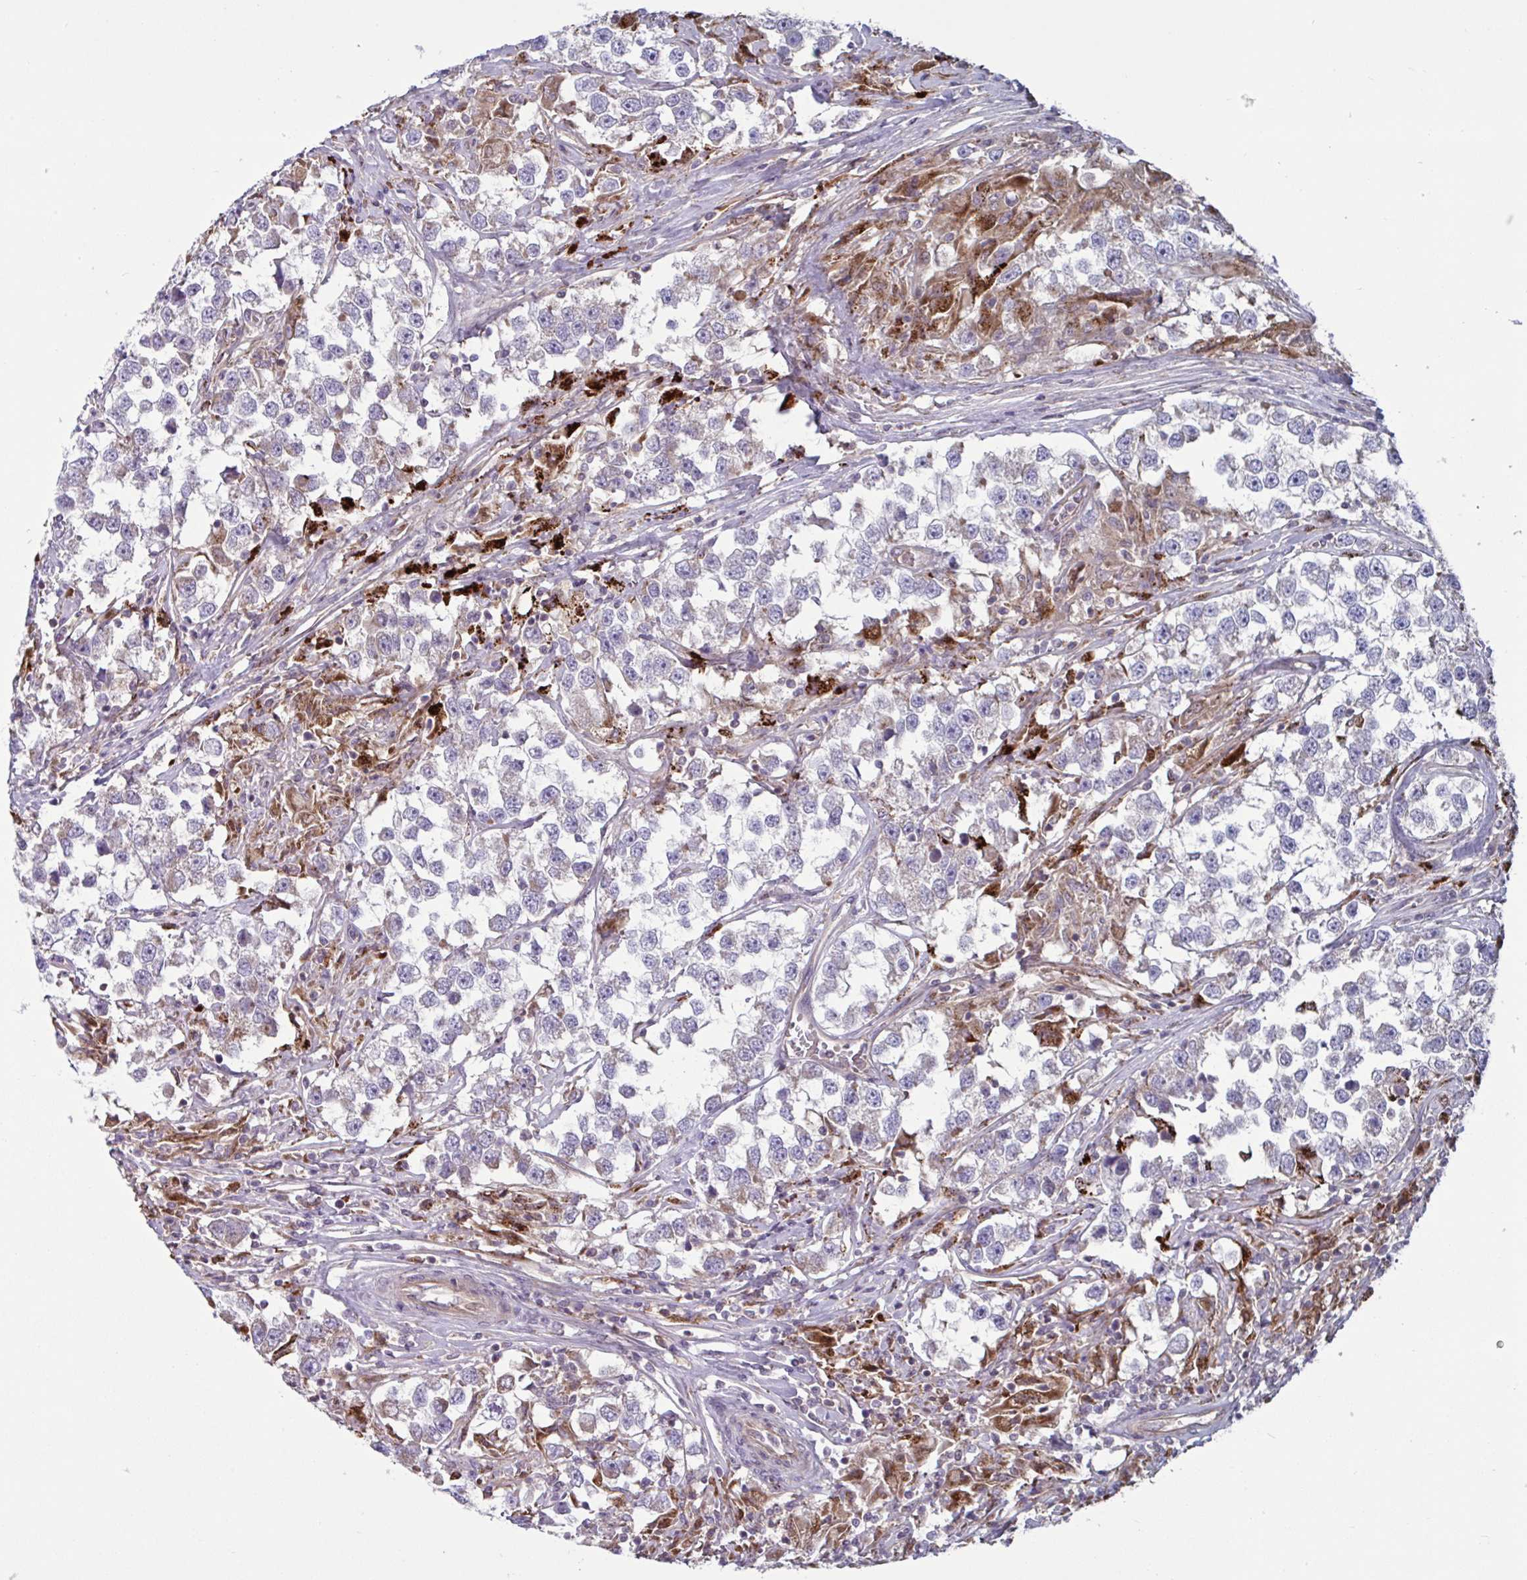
{"staining": {"intensity": "weak", "quantity": "<25%", "location": "cytoplasmic/membranous"}, "tissue": "testis cancer", "cell_type": "Tumor cells", "image_type": "cancer", "snomed": [{"axis": "morphology", "description": "Seminoma, NOS"}, {"axis": "topography", "description": "Testis"}], "caption": "This is an immunohistochemistry (IHC) photomicrograph of testis cancer. There is no expression in tumor cells.", "gene": "GLTP", "patient": {"sex": "male", "age": 46}}